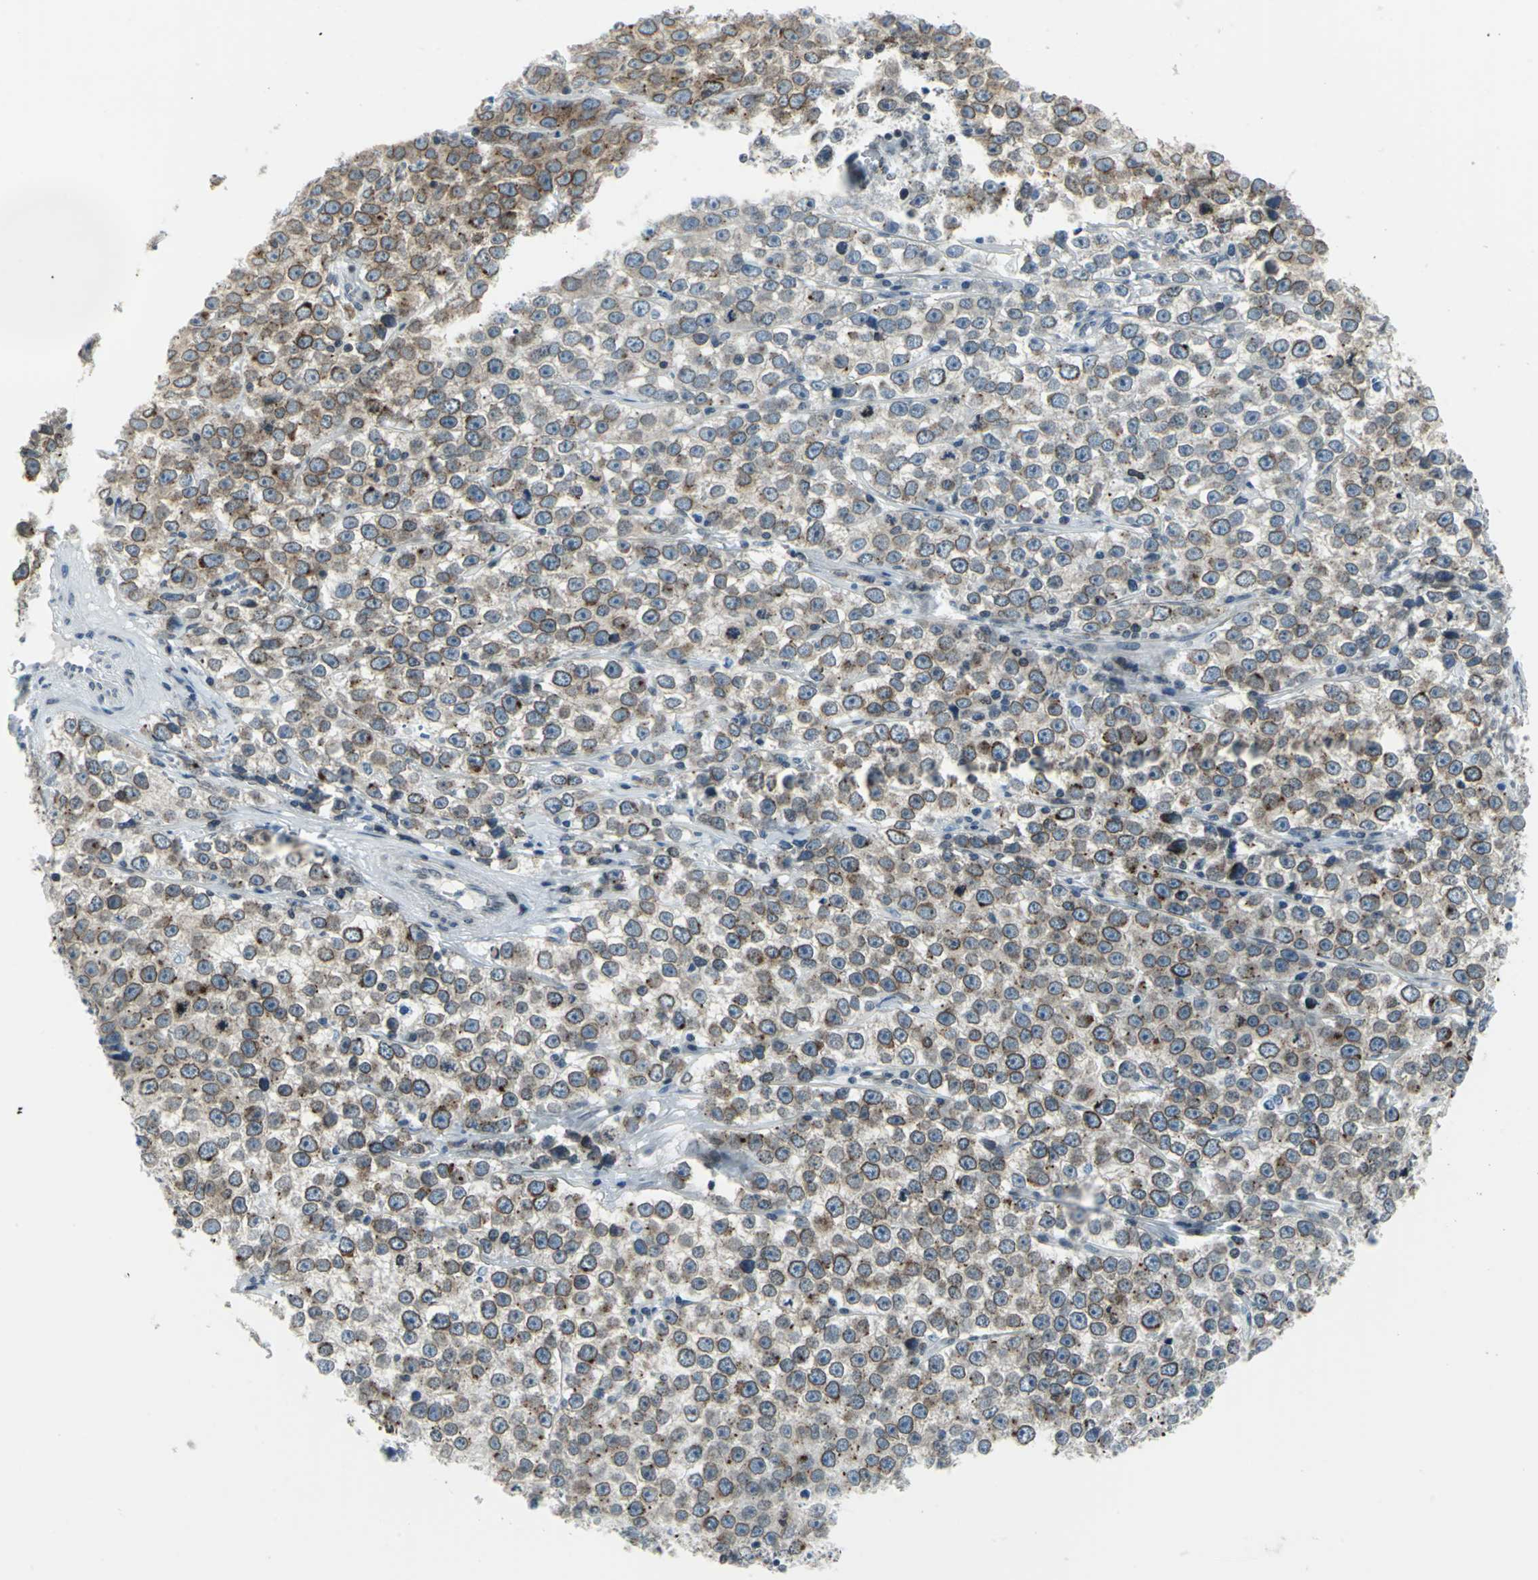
{"staining": {"intensity": "moderate", "quantity": ">75%", "location": "cytoplasmic/membranous,nuclear"}, "tissue": "testis cancer", "cell_type": "Tumor cells", "image_type": "cancer", "snomed": [{"axis": "morphology", "description": "Seminoma, NOS"}, {"axis": "morphology", "description": "Carcinoma, Embryonal, NOS"}, {"axis": "topography", "description": "Testis"}], "caption": "An image showing moderate cytoplasmic/membranous and nuclear staining in about >75% of tumor cells in testis cancer (seminoma), as visualized by brown immunohistochemical staining.", "gene": "SNUPN", "patient": {"sex": "male", "age": 52}}